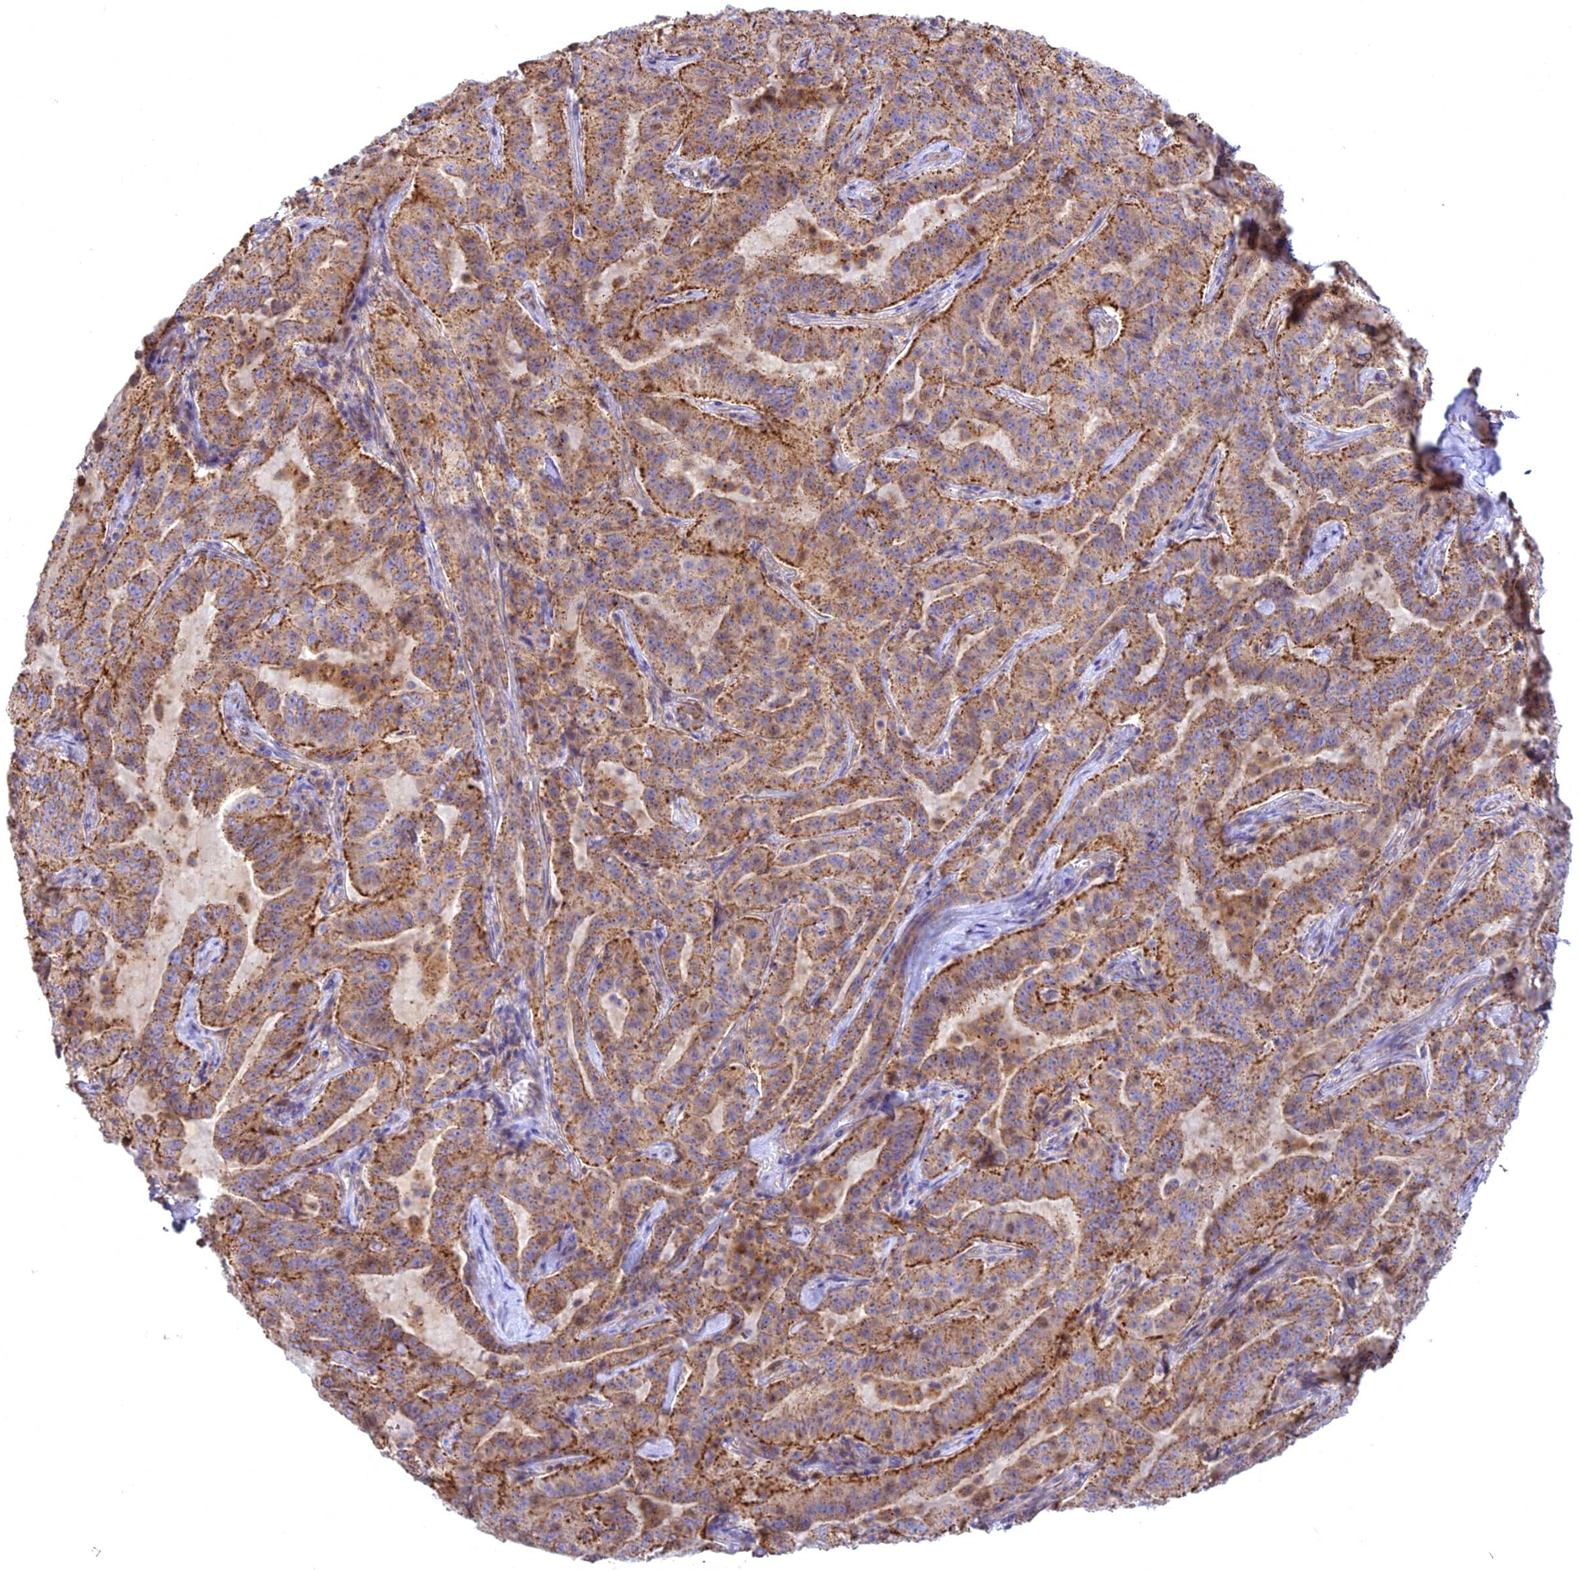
{"staining": {"intensity": "moderate", "quantity": ">75%", "location": "cytoplasmic/membranous"}, "tissue": "pancreatic cancer", "cell_type": "Tumor cells", "image_type": "cancer", "snomed": [{"axis": "morphology", "description": "Adenocarcinoma, NOS"}, {"axis": "topography", "description": "Pancreas"}], "caption": "This histopathology image shows immunohistochemistry (IHC) staining of human adenocarcinoma (pancreatic), with medium moderate cytoplasmic/membranous expression in about >75% of tumor cells.", "gene": "CENPV", "patient": {"sex": "male", "age": 63}}